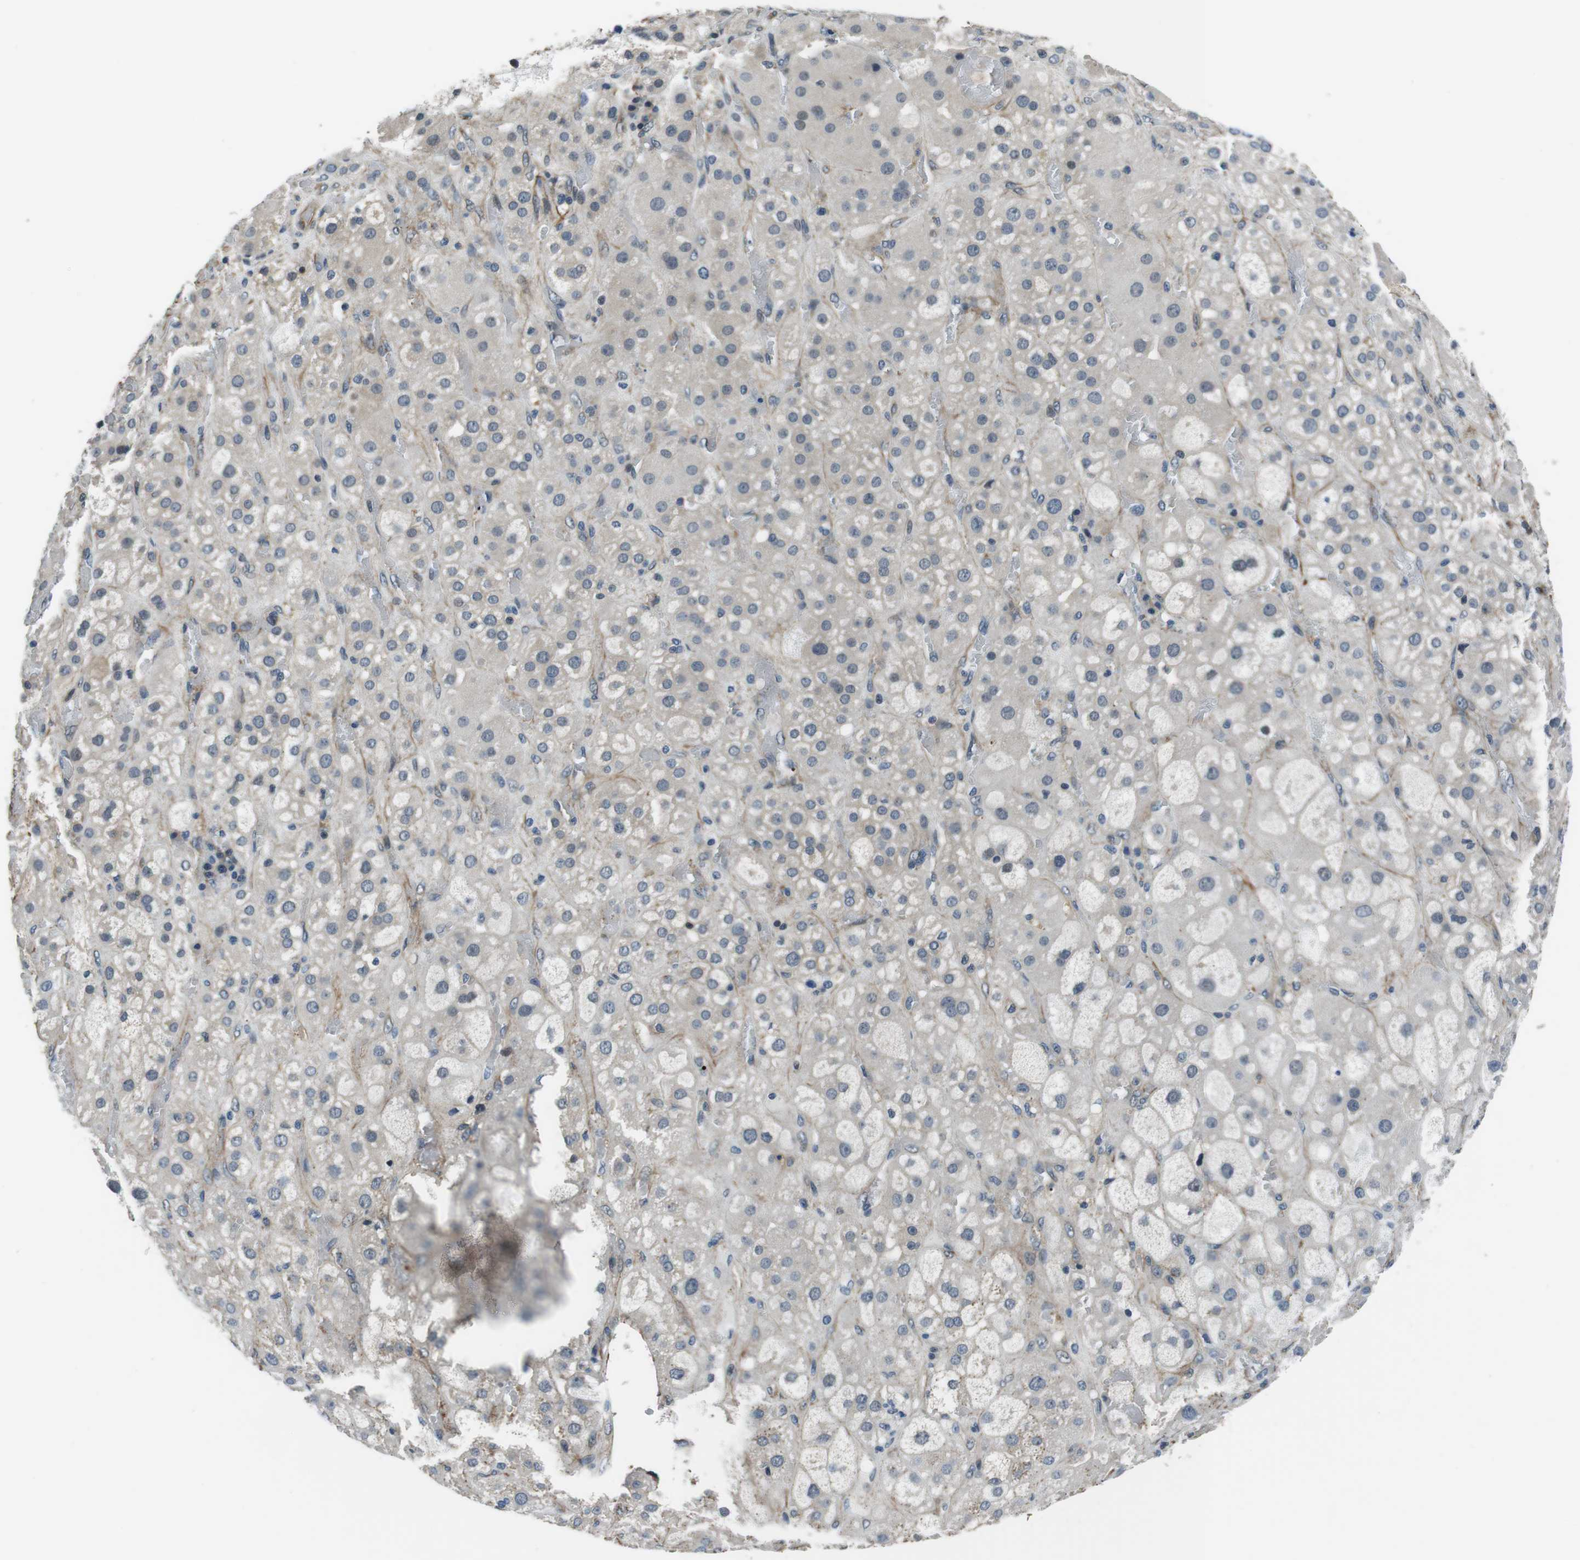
{"staining": {"intensity": "strong", "quantity": "<25%", "location": "nuclear"}, "tissue": "adrenal gland", "cell_type": "Glandular cells", "image_type": "normal", "snomed": [{"axis": "morphology", "description": "Normal tissue, NOS"}, {"axis": "topography", "description": "Adrenal gland"}], "caption": "About <25% of glandular cells in unremarkable adrenal gland display strong nuclear protein staining as visualized by brown immunohistochemical staining.", "gene": "LRRC49", "patient": {"sex": "female", "age": 47}}